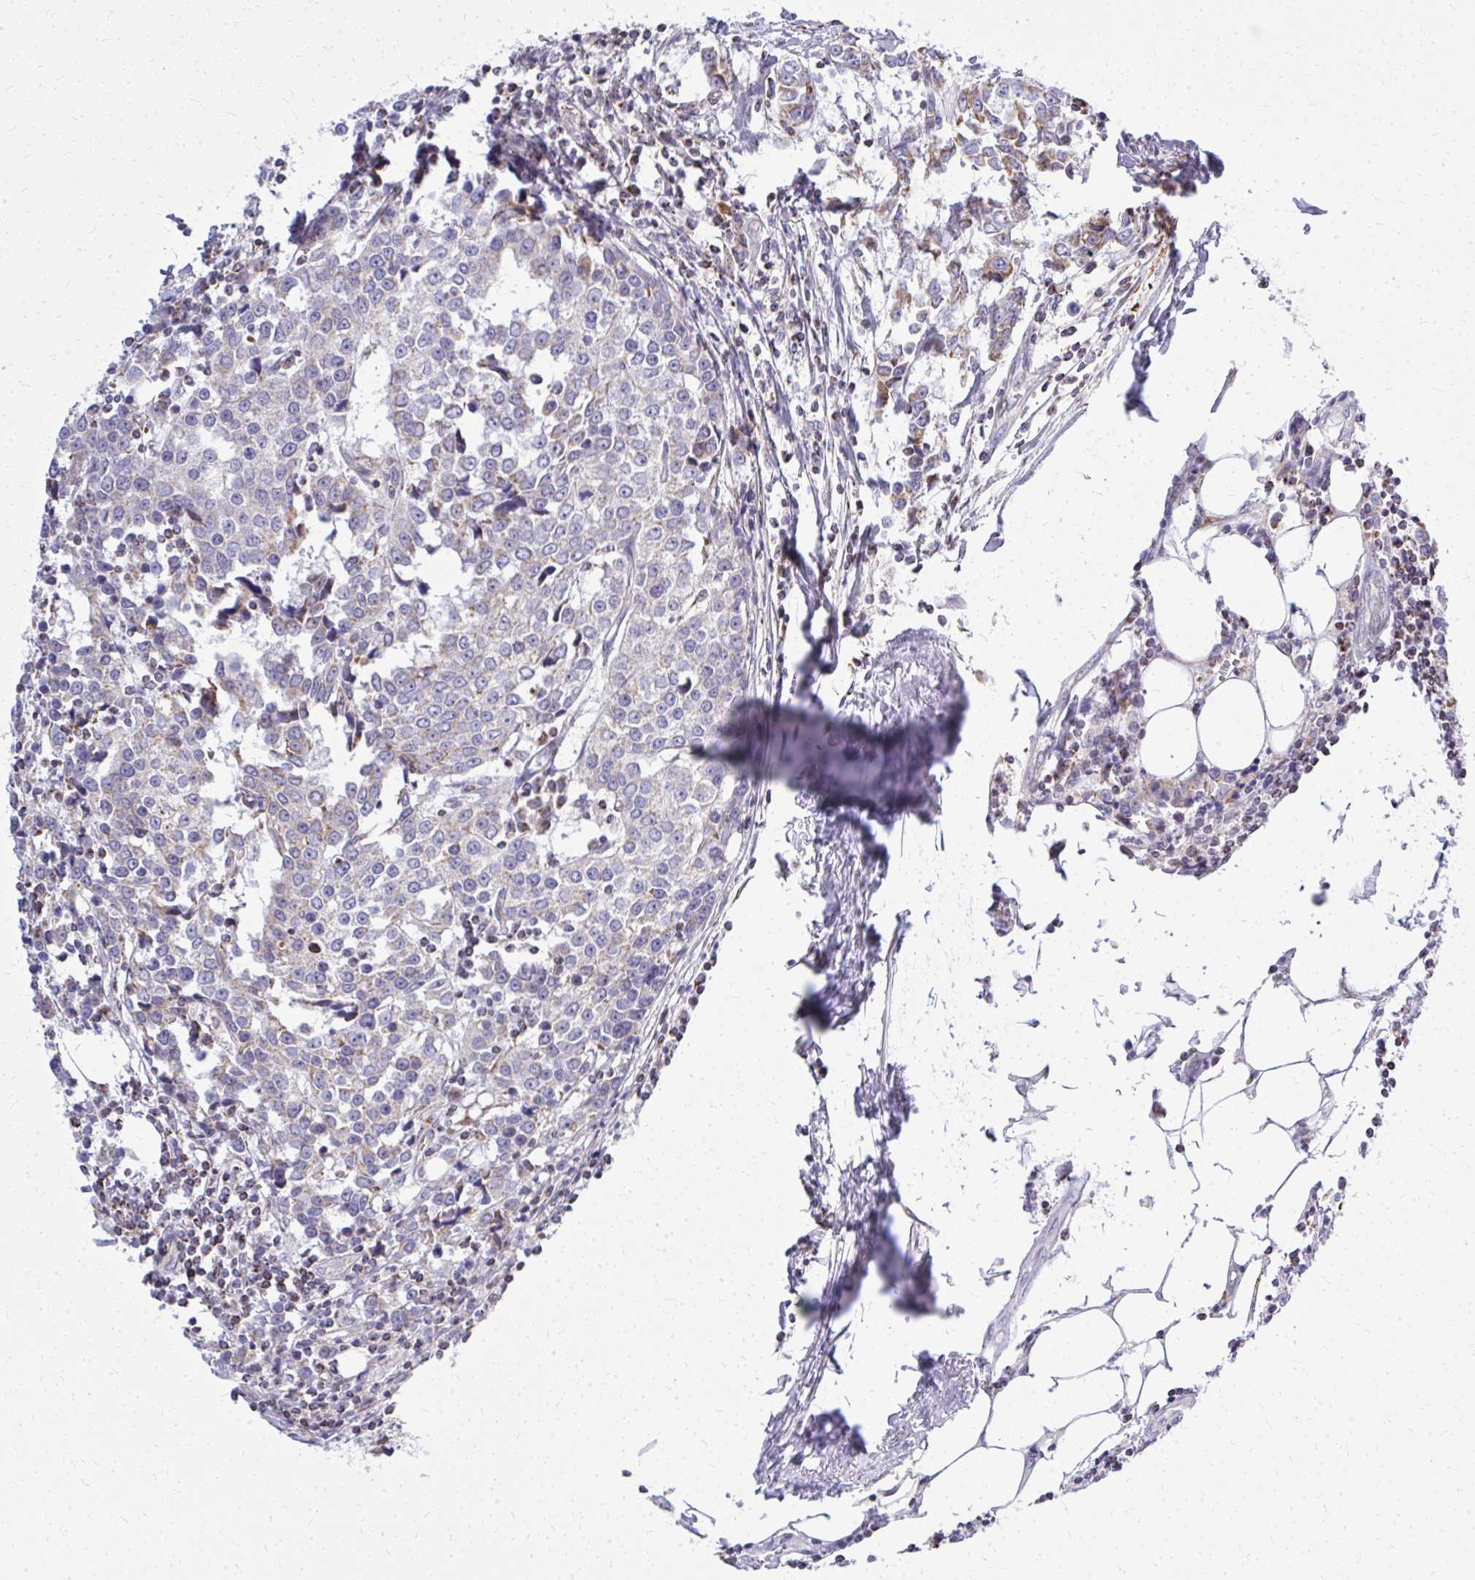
{"staining": {"intensity": "negative", "quantity": "none", "location": "none"}, "tissue": "breast cancer", "cell_type": "Tumor cells", "image_type": "cancer", "snomed": [{"axis": "morphology", "description": "Duct carcinoma"}, {"axis": "topography", "description": "Breast"}], "caption": "Micrograph shows no protein expression in tumor cells of intraductal carcinoma (breast) tissue.", "gene": "ZNF362", "patient": {"sex": "female", "age": 80}}